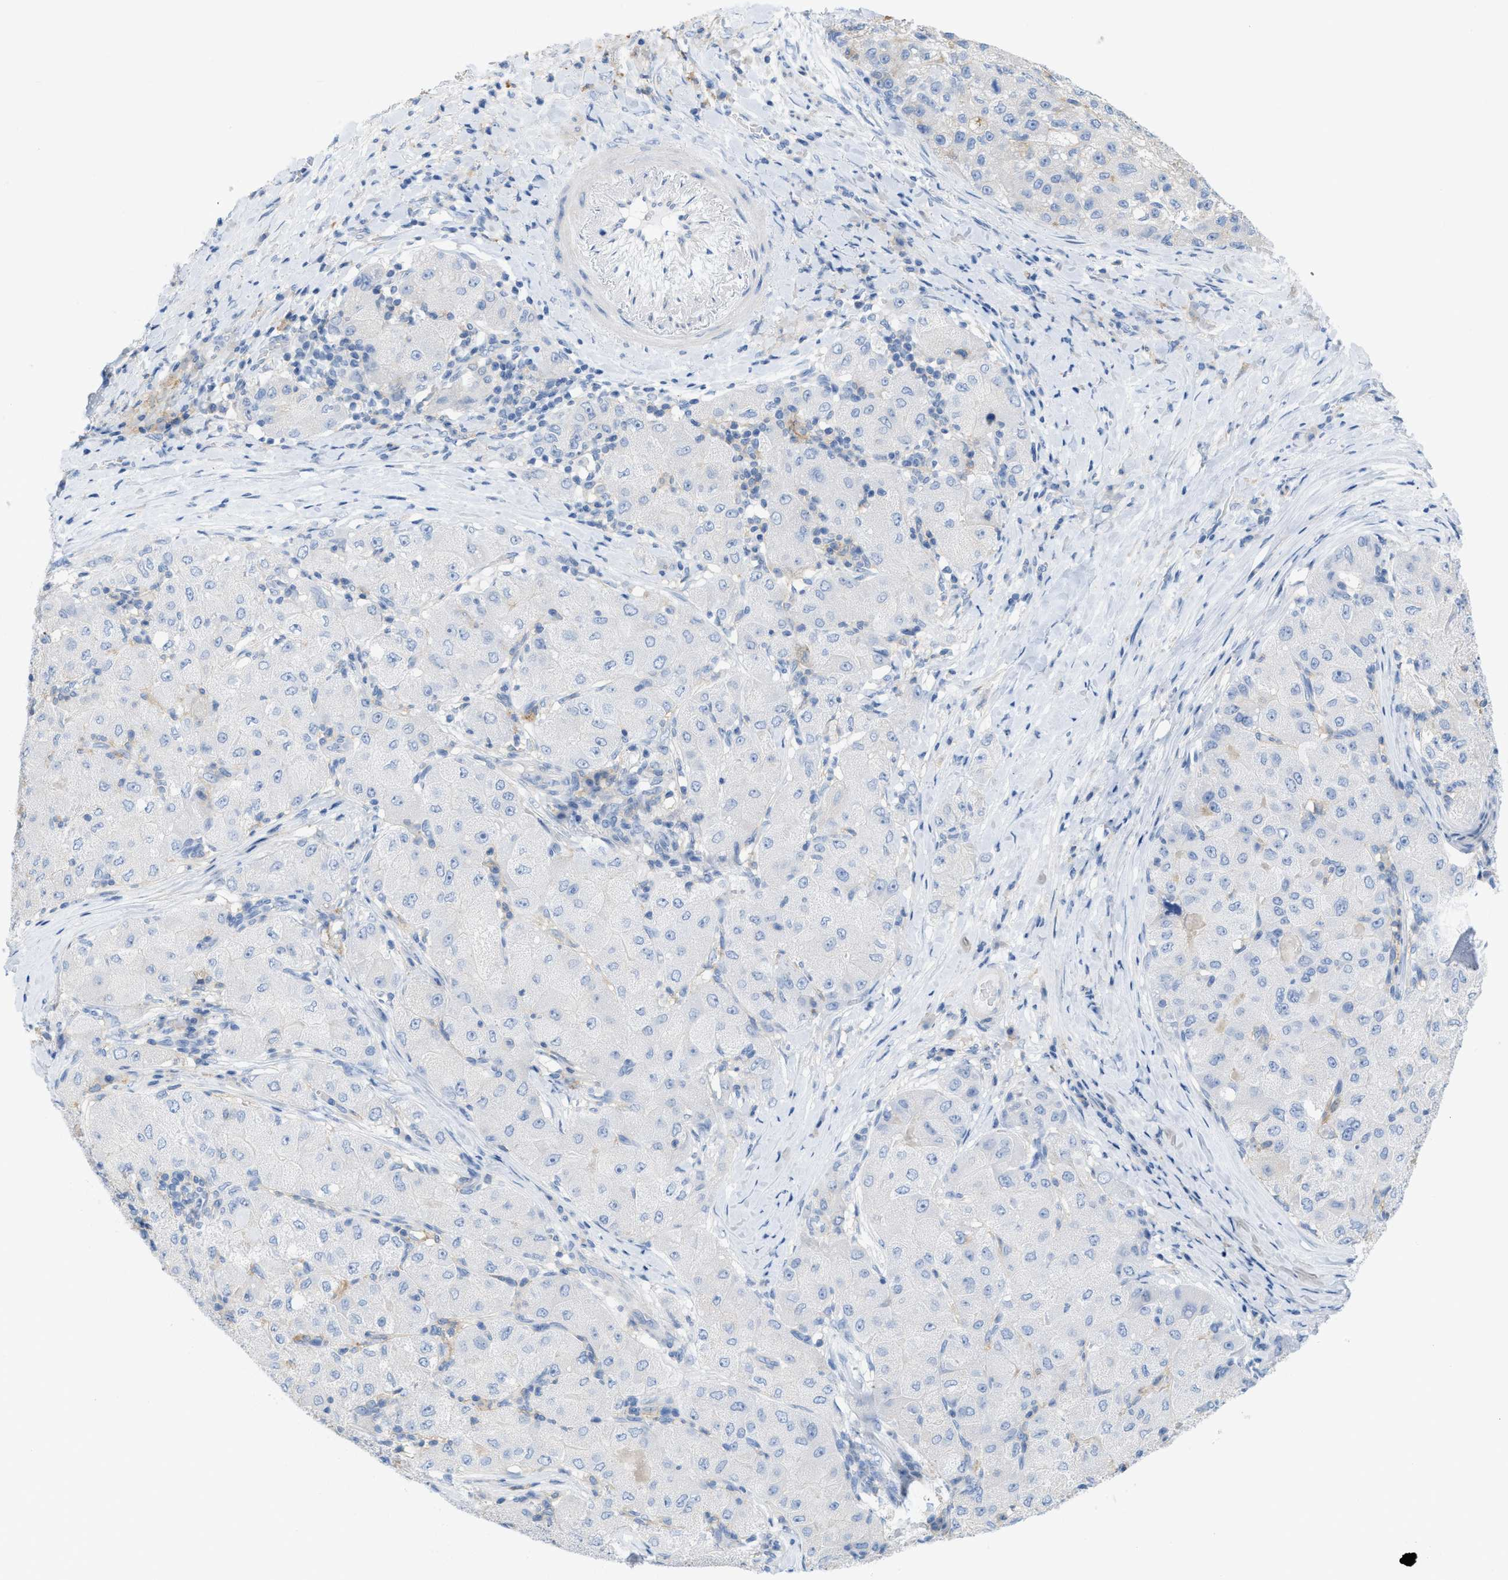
{"staining": {"intensity": "negative", "quantity": "none", "location": "none"}, "tissue": "liver cancer", "cell_type": "Tumor cells", "image_type": "cancer", "snomed": [{"axis": "morphology", "description": "Carcinoma, Hepatocellular, NOS"}, {"axis": "topography", "description": "Liver"}], "caption": "DAB (3,3'-diaminobenzidine) immunohistochemical staining of hepatocellular carcinoma (liver) demonstrates no significant staining in tumor cells.", "gene": "SLC3A2", "patient": {"sex": "male", "age": 80}}